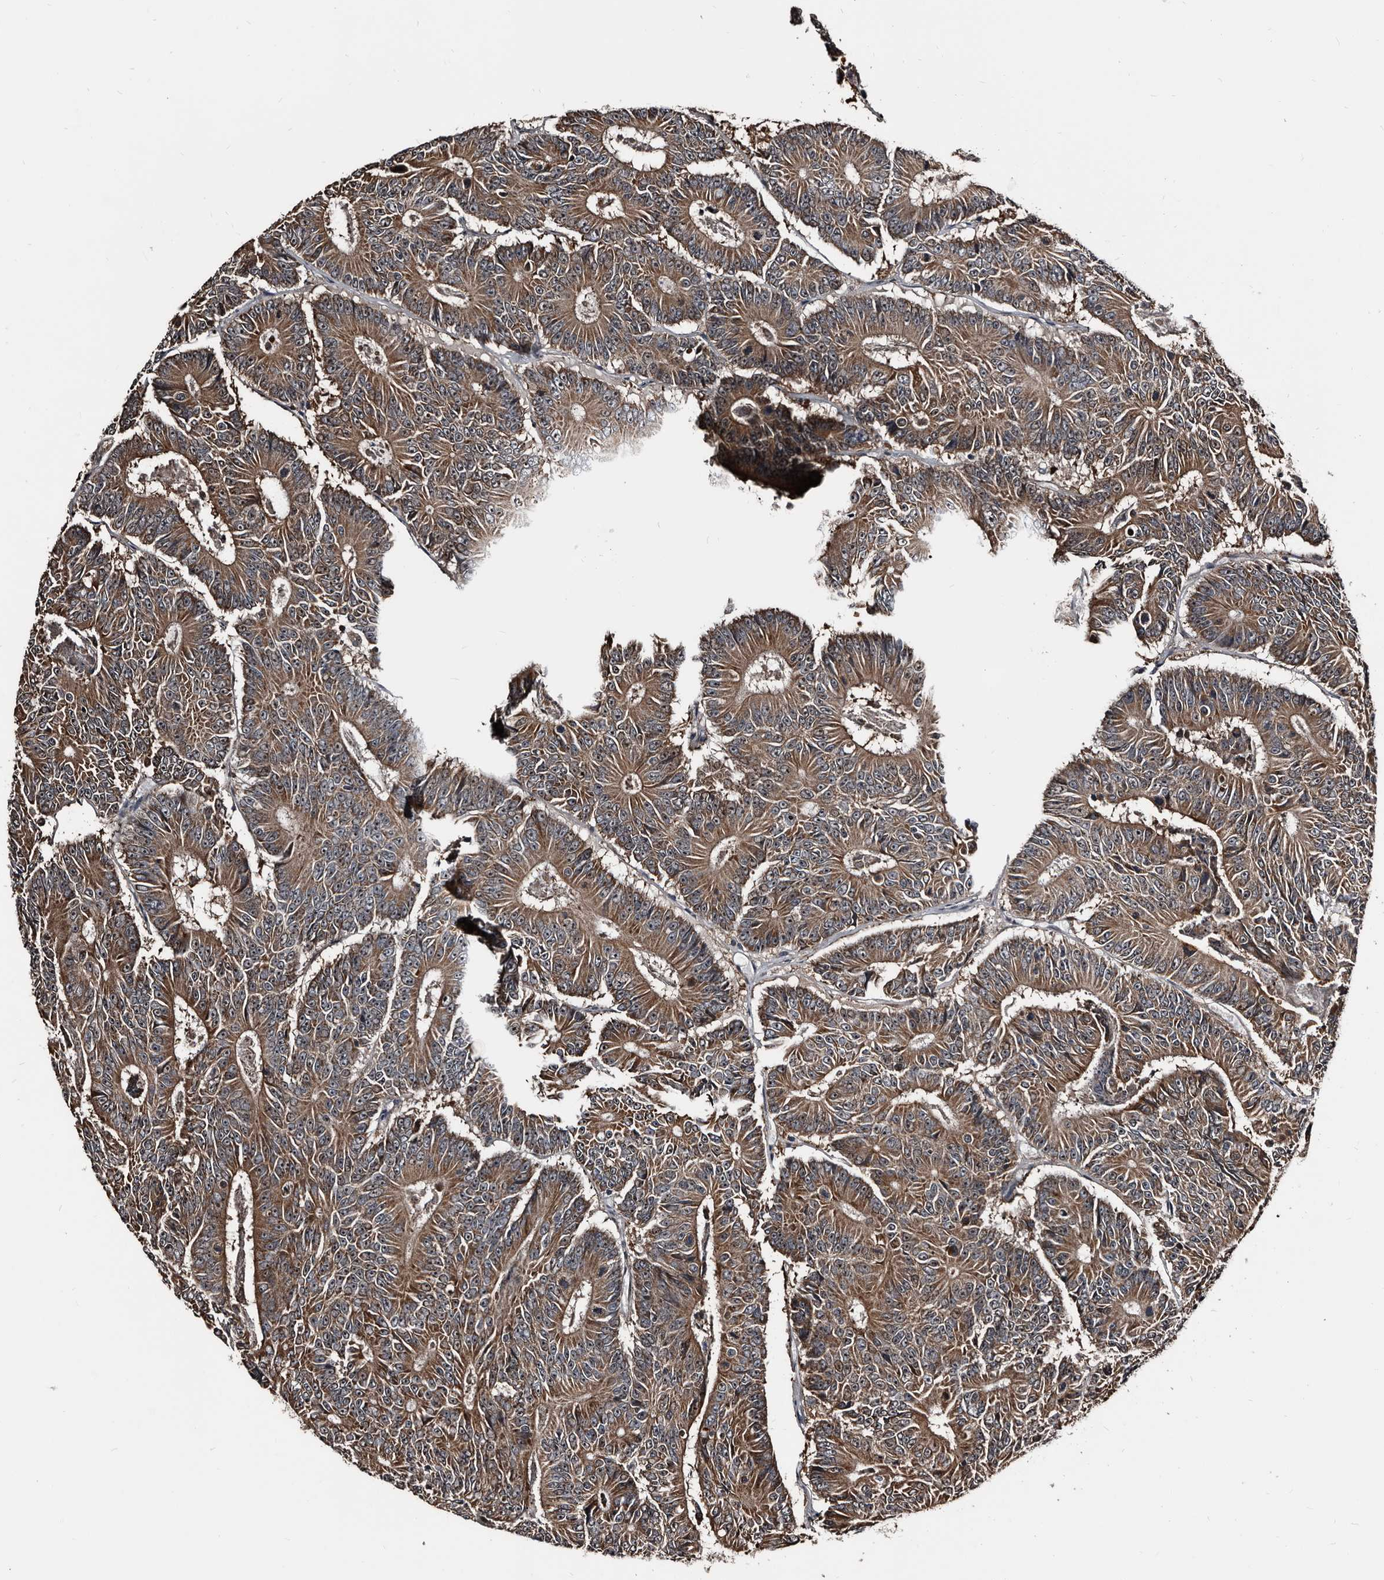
{"staining": {"intensity": "moderate", "quantity": ">75%", "location": "cytoplasmic/membranous"}, "tissue": "colorectal cancer", "cell_type": "Tumor cells", "image_type": "cancer", "snomed": [{"axis": "morphology", "description": "Adenocarcinoma, NOS"}, {"axis": "topography", "description": "Colon"}], "caption": "Immunohistochemical staining of colorectal adenocarcinoma exhibits medium levels of moderate cytoplasmic/membranous expression in approximately >75% of tumor cells. (DAB (3,3'-diaminobenzidine) IHC with brightfield microscopy, high magnification).", "gene": "DHPS", "patient": {"sex": "male", "age": 83}}